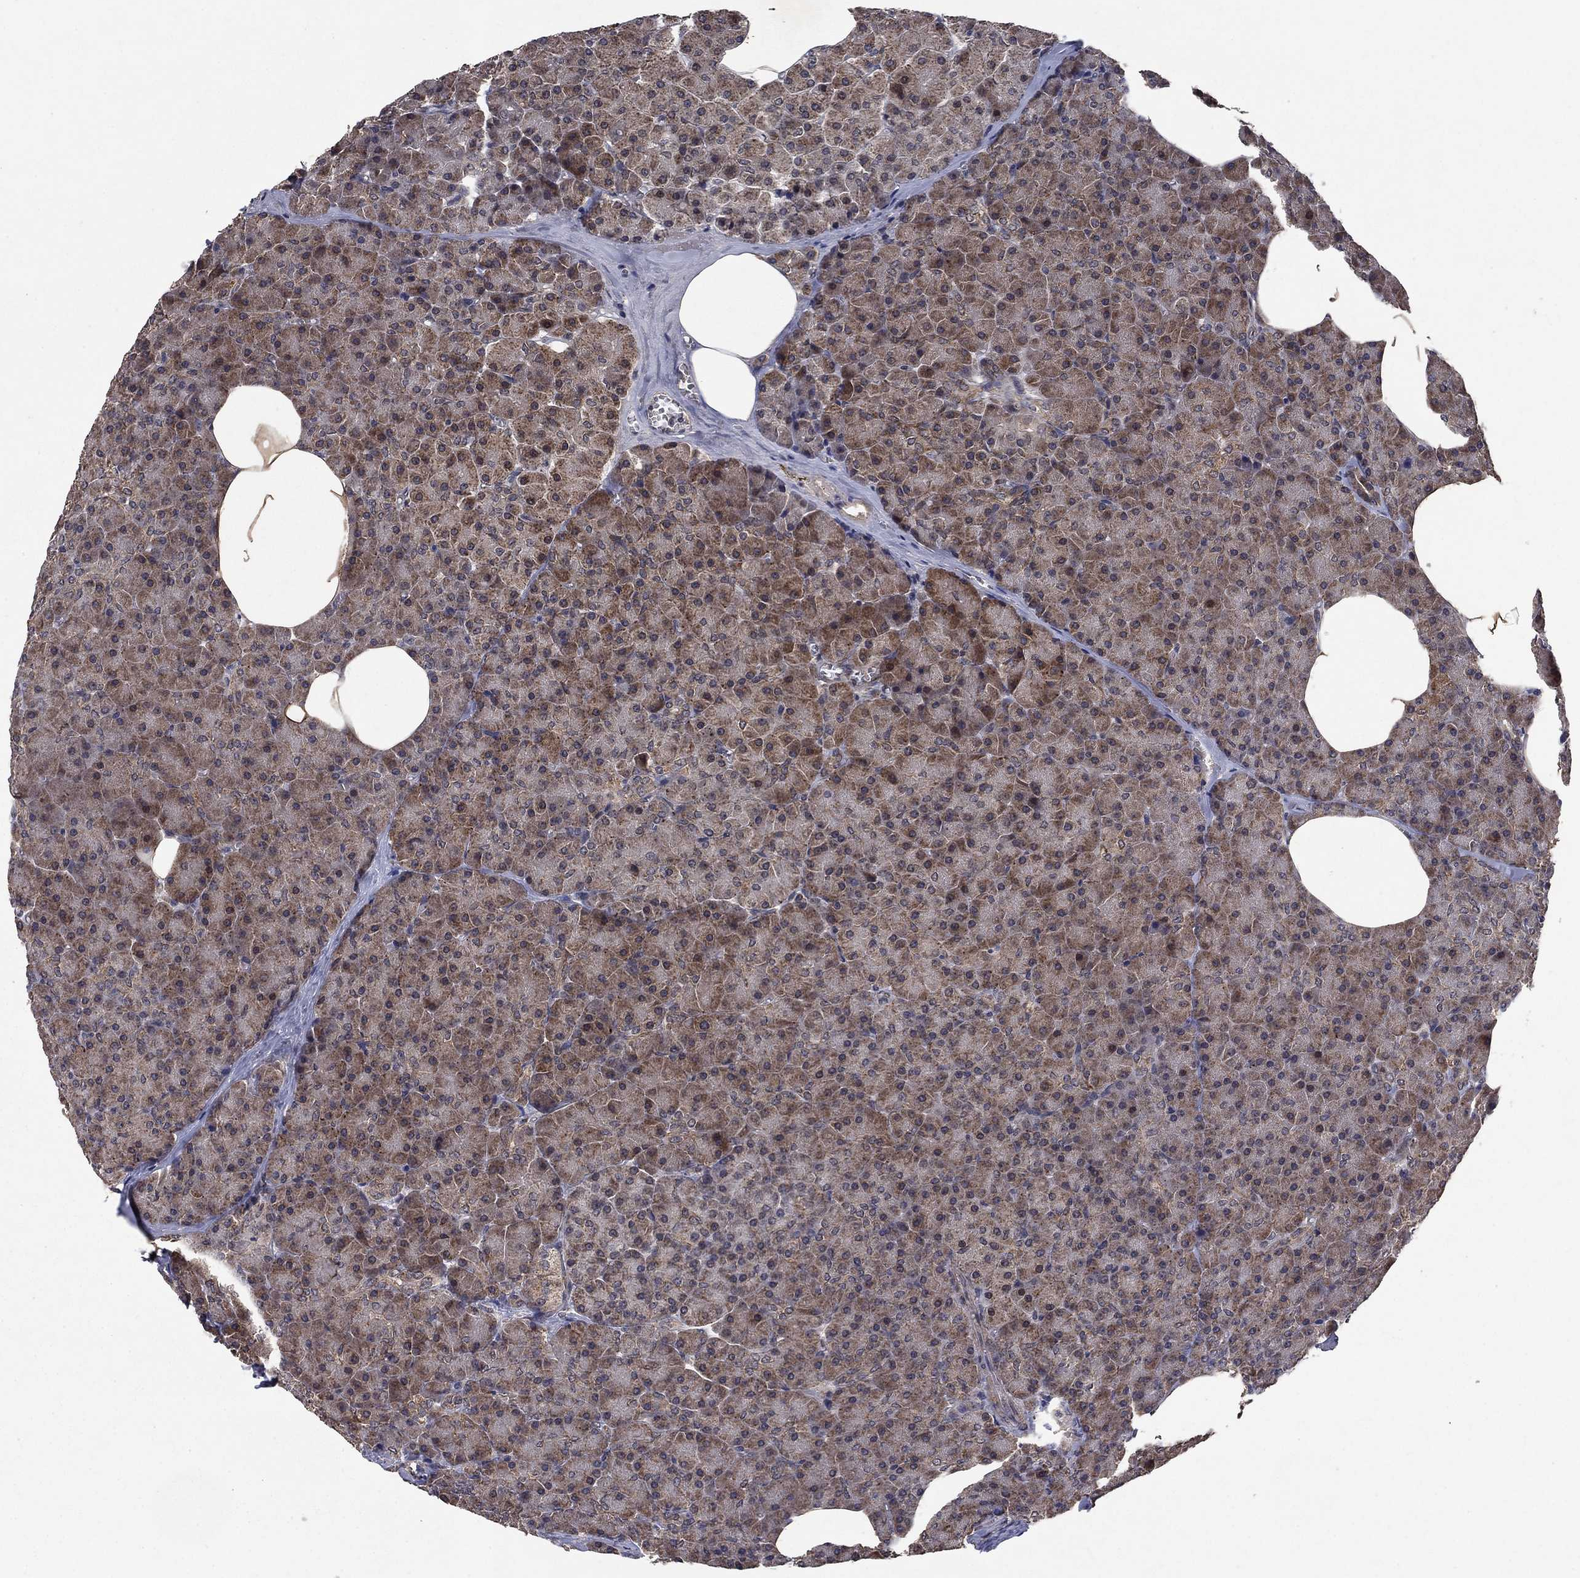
{"staining": {"intensity": "moderate", "quantity": "25%-75%", "location": "cytoplasmic/membranous"}, "tissue": "pancreas", "cell_type": "Exocrine glandular cells", "image_type": "normal", "snomed": [{"axis": "morphology", "description": "Normal tissue, NOS"}, {"axis": "topography", "description": "Pancreas"}], "caption": "Immunohistochemical staining of benign human pancreas reveals 25%-75% levels of moderate cytoplasmic/membranous protein staining in about 25%-75% of exocrine glandular cells.", "gene": "DHRS1", "patient": {"sex": "female", "age": 45}}